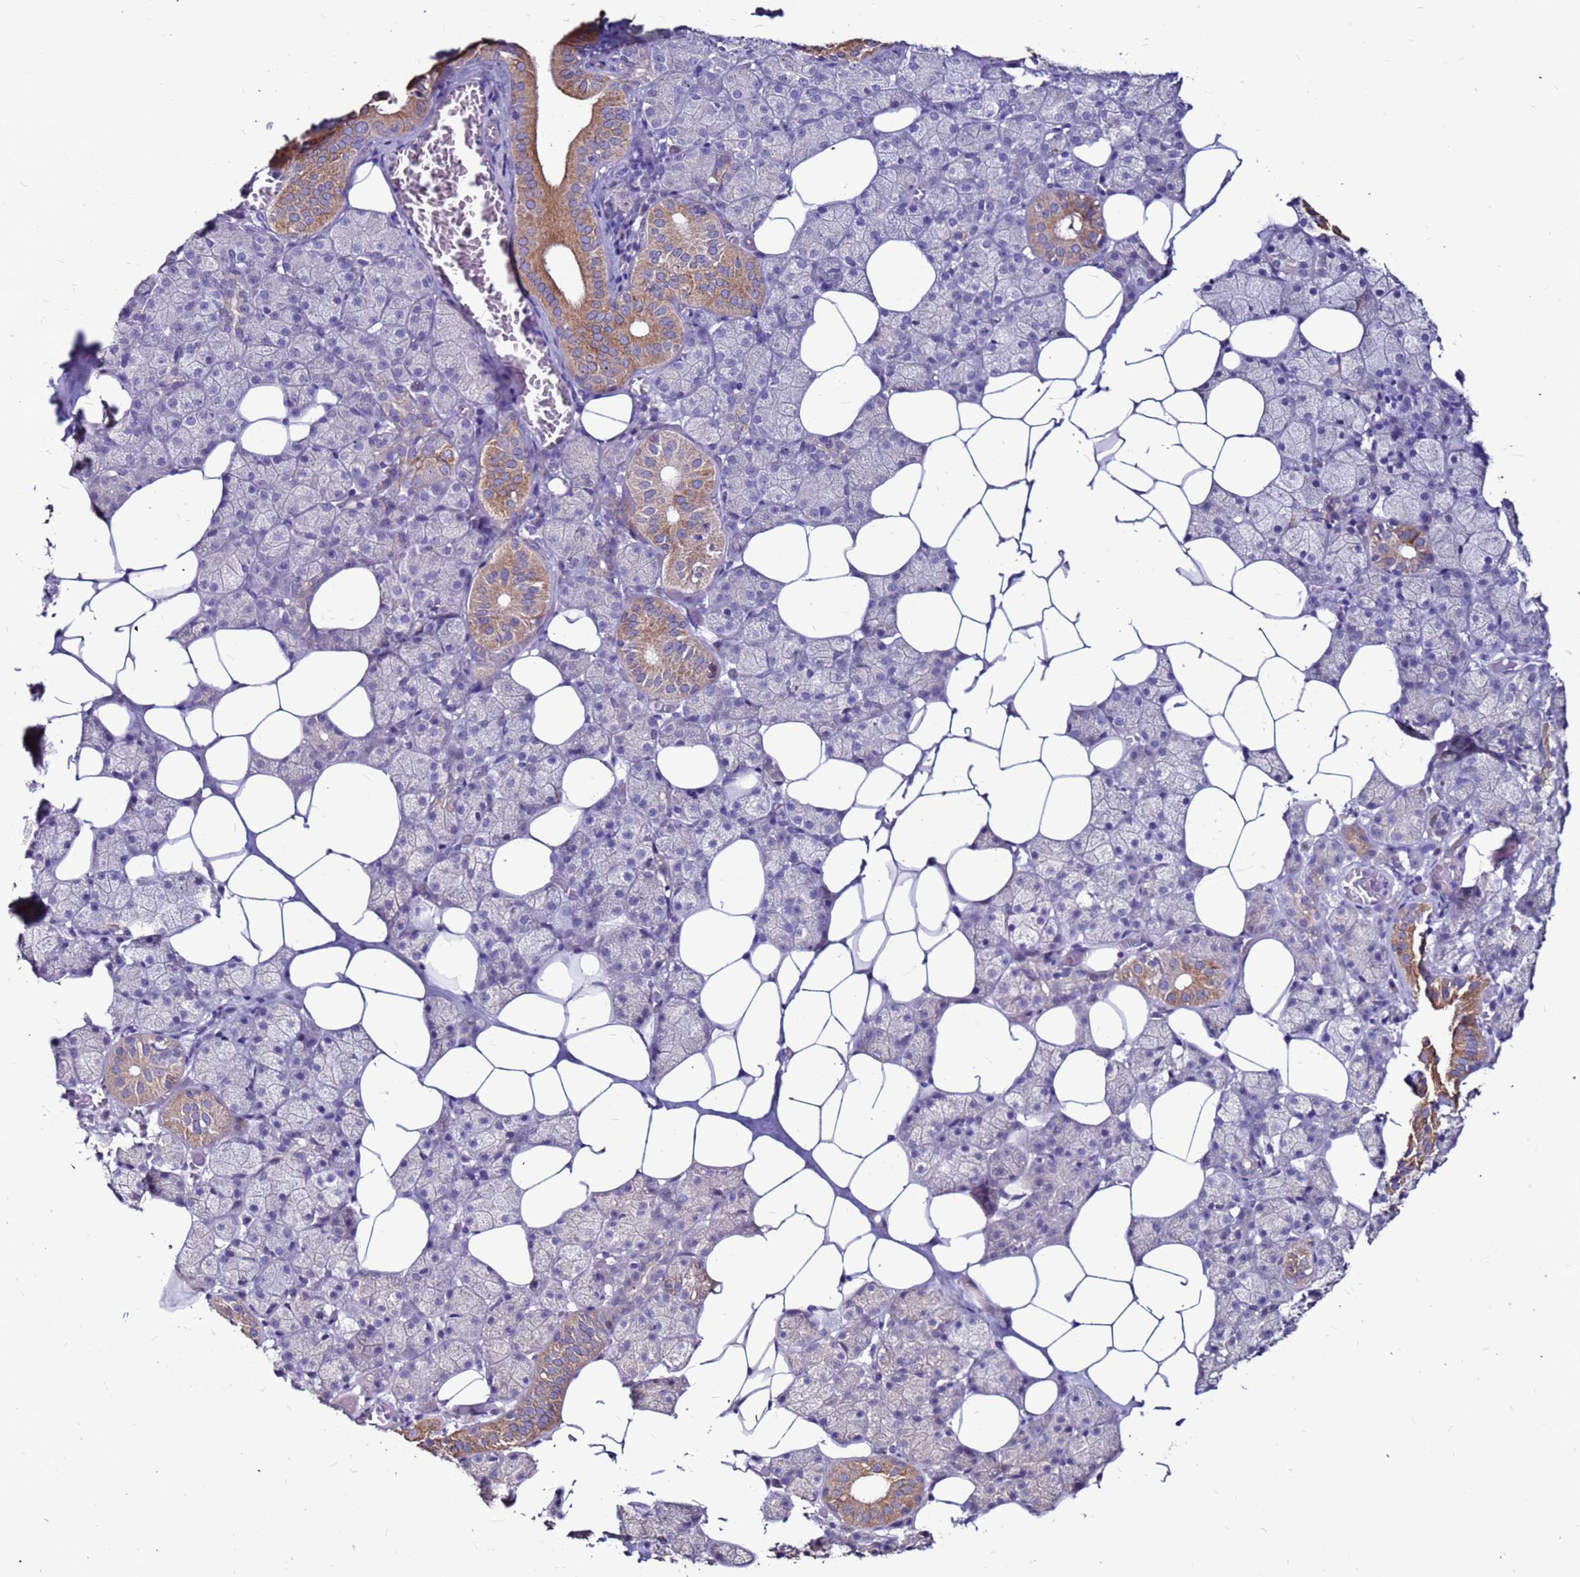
{"staining": {"intensity": "moderate", "quantity": "<25%", "location": "cytoplasmic/membranous"}, "tissue": "salivary gland", "cell_type": "Glandular cells", "image_type": "normal", "snomed": [{"axis": "morphology", "description": "Normal tissue, NOS"}, {"axis": "topography", "description": "Salivary gland"}], "caption": "Immunohistochemical staining of normal salivary gland displays moderate cytoplasmic/membranous protein expression in about <25% of glandular cells. The protein is shown in brown color, while the nuclei are stained blue.", "gene": "SLC44A3", "patient": {"sex": "female", "age": 33}}